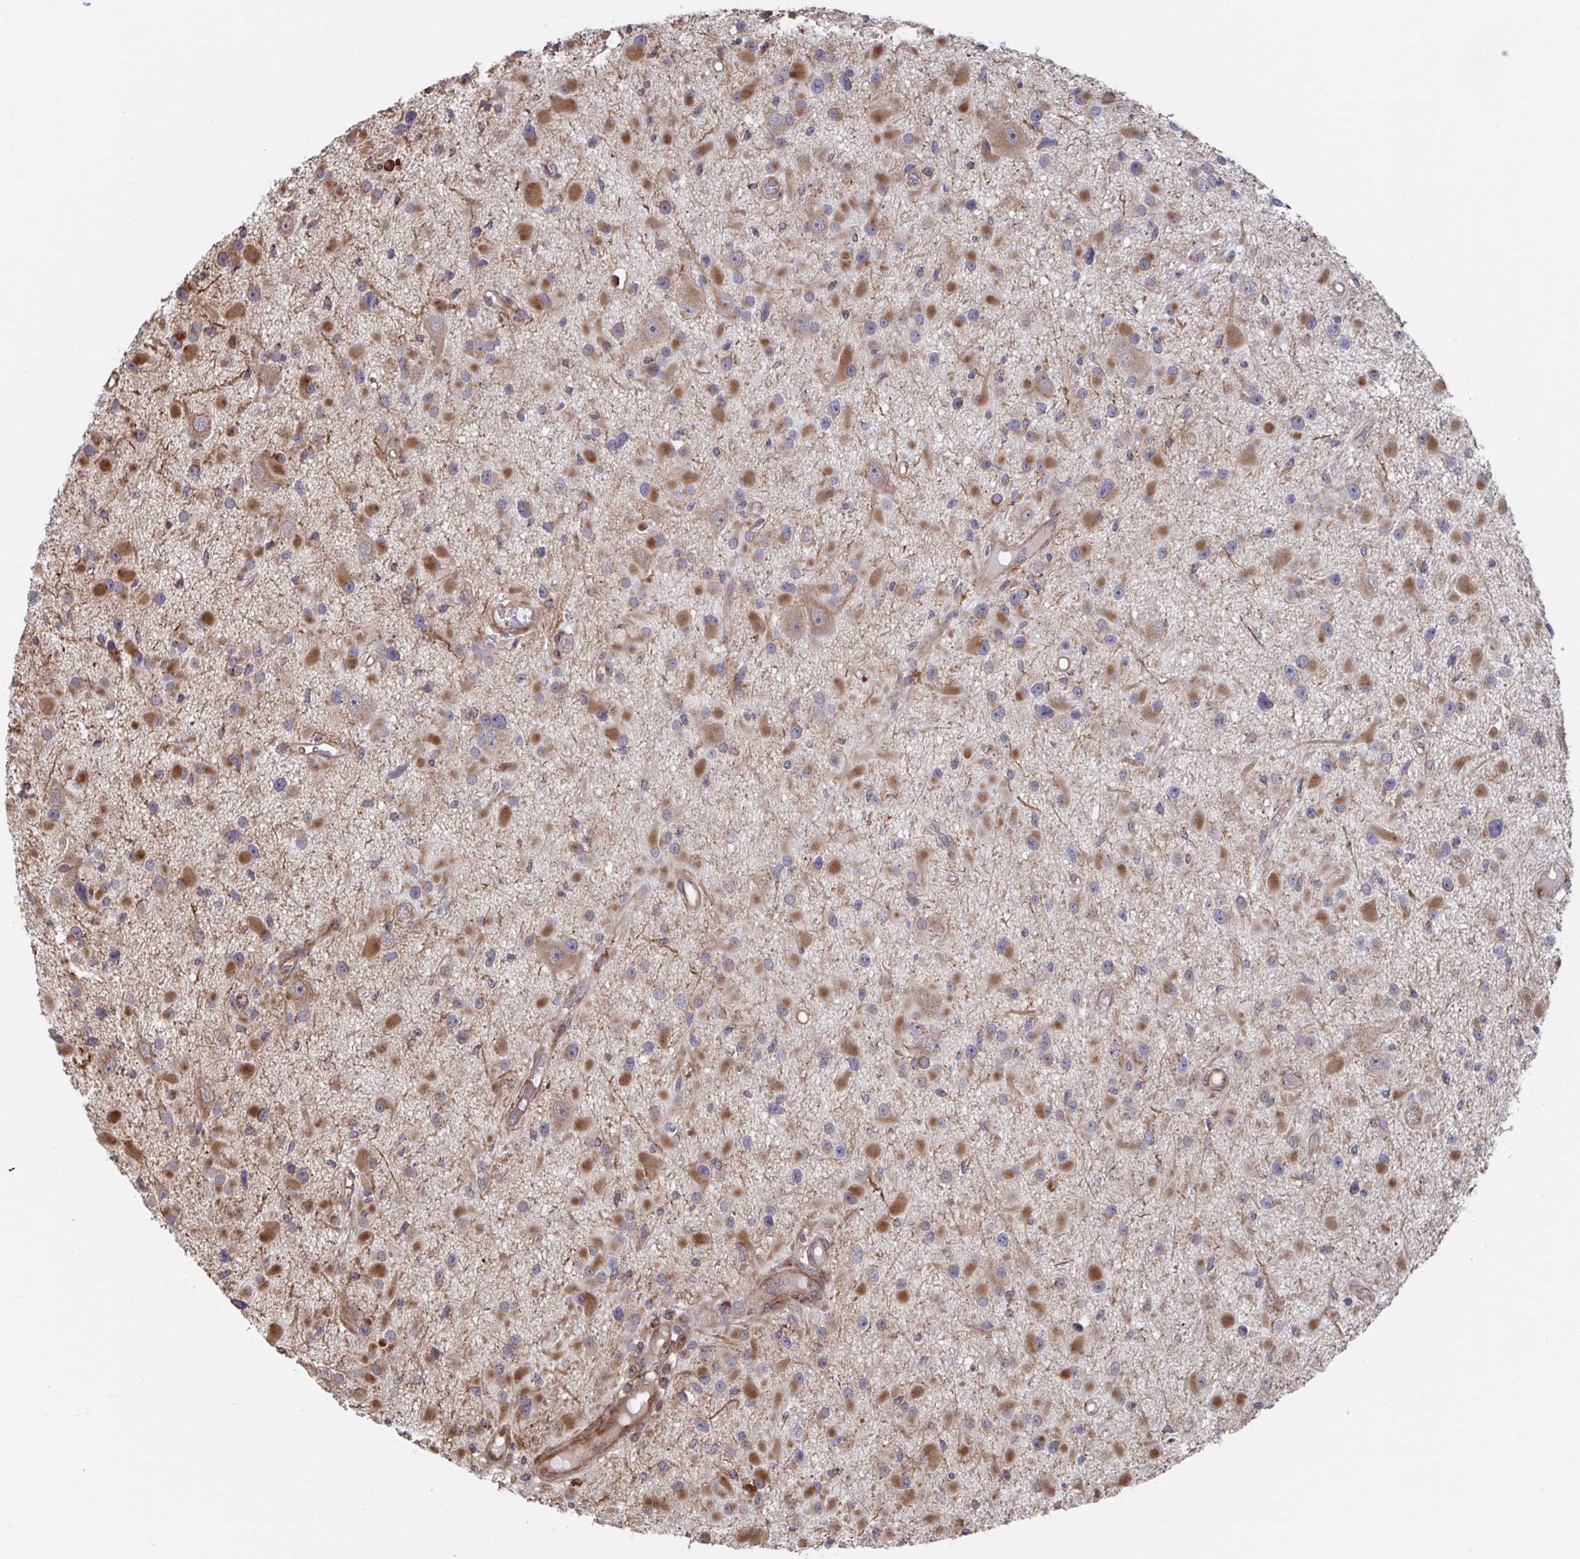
{"staining": {"intensity": "moderate", "quantity": ">75%", "location": "cytoplasmic/membranous"}, "tissue": "glioma", "cell_type": "Tumor cells", "image_type": "cancer", "snomed": [{"axis": "morphology", "description": "Glioma, malignant, High grade"}, {"axis": "topography", "description": "Brain"}], "caption": "Immunohistochemical staining of malignant glioma (high-grade) displays moderate cytoplasmic/membranous protein staining in about >75% of tumor cells. The protein is stained brown, and the nuclei are stained in blue (DAB (3,3'-diaminobenzidine) IHC with brightfield microscopy, high magnification).", "gene": "FJX1", "patient": {"sex": "male", "age": 54}}